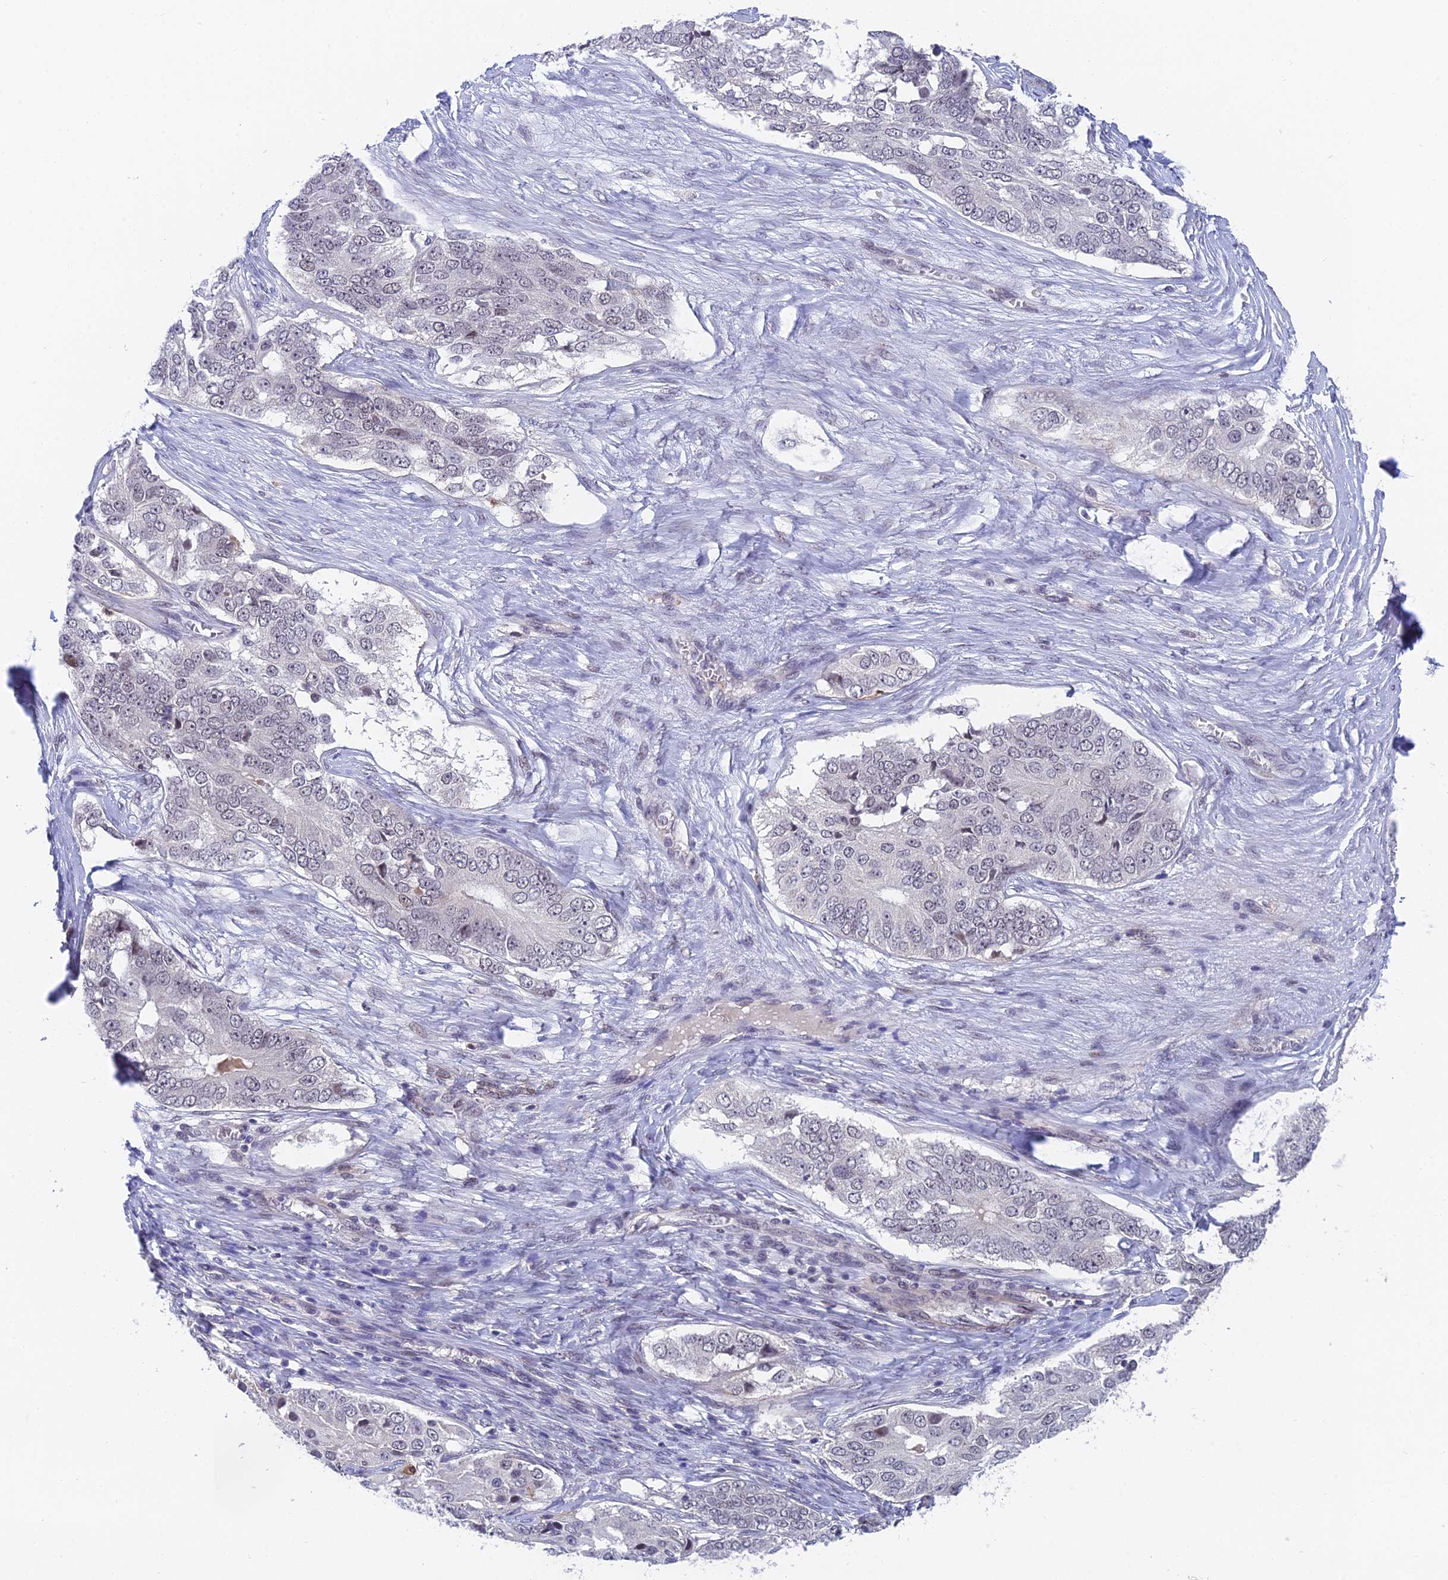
{"staining": {"intensity": "negative", "quantity": "none", "location": "none"}, "tissue": "ovarian cancer", "cell_type": "Tumor cells", "image_type": "cancer", "snomed": [{"axis": "morphology", "description": "Carcinoma, endometroid"}, {"axis": "topography", "description": "Ovary"}], "caption": "Human ovarian cancer stained for a protein using immunohistochemistry (IHC) shows no expression in tumor cells.", "gene": "NSMCE1", "patient": {"sex": "female", "age": 51}}